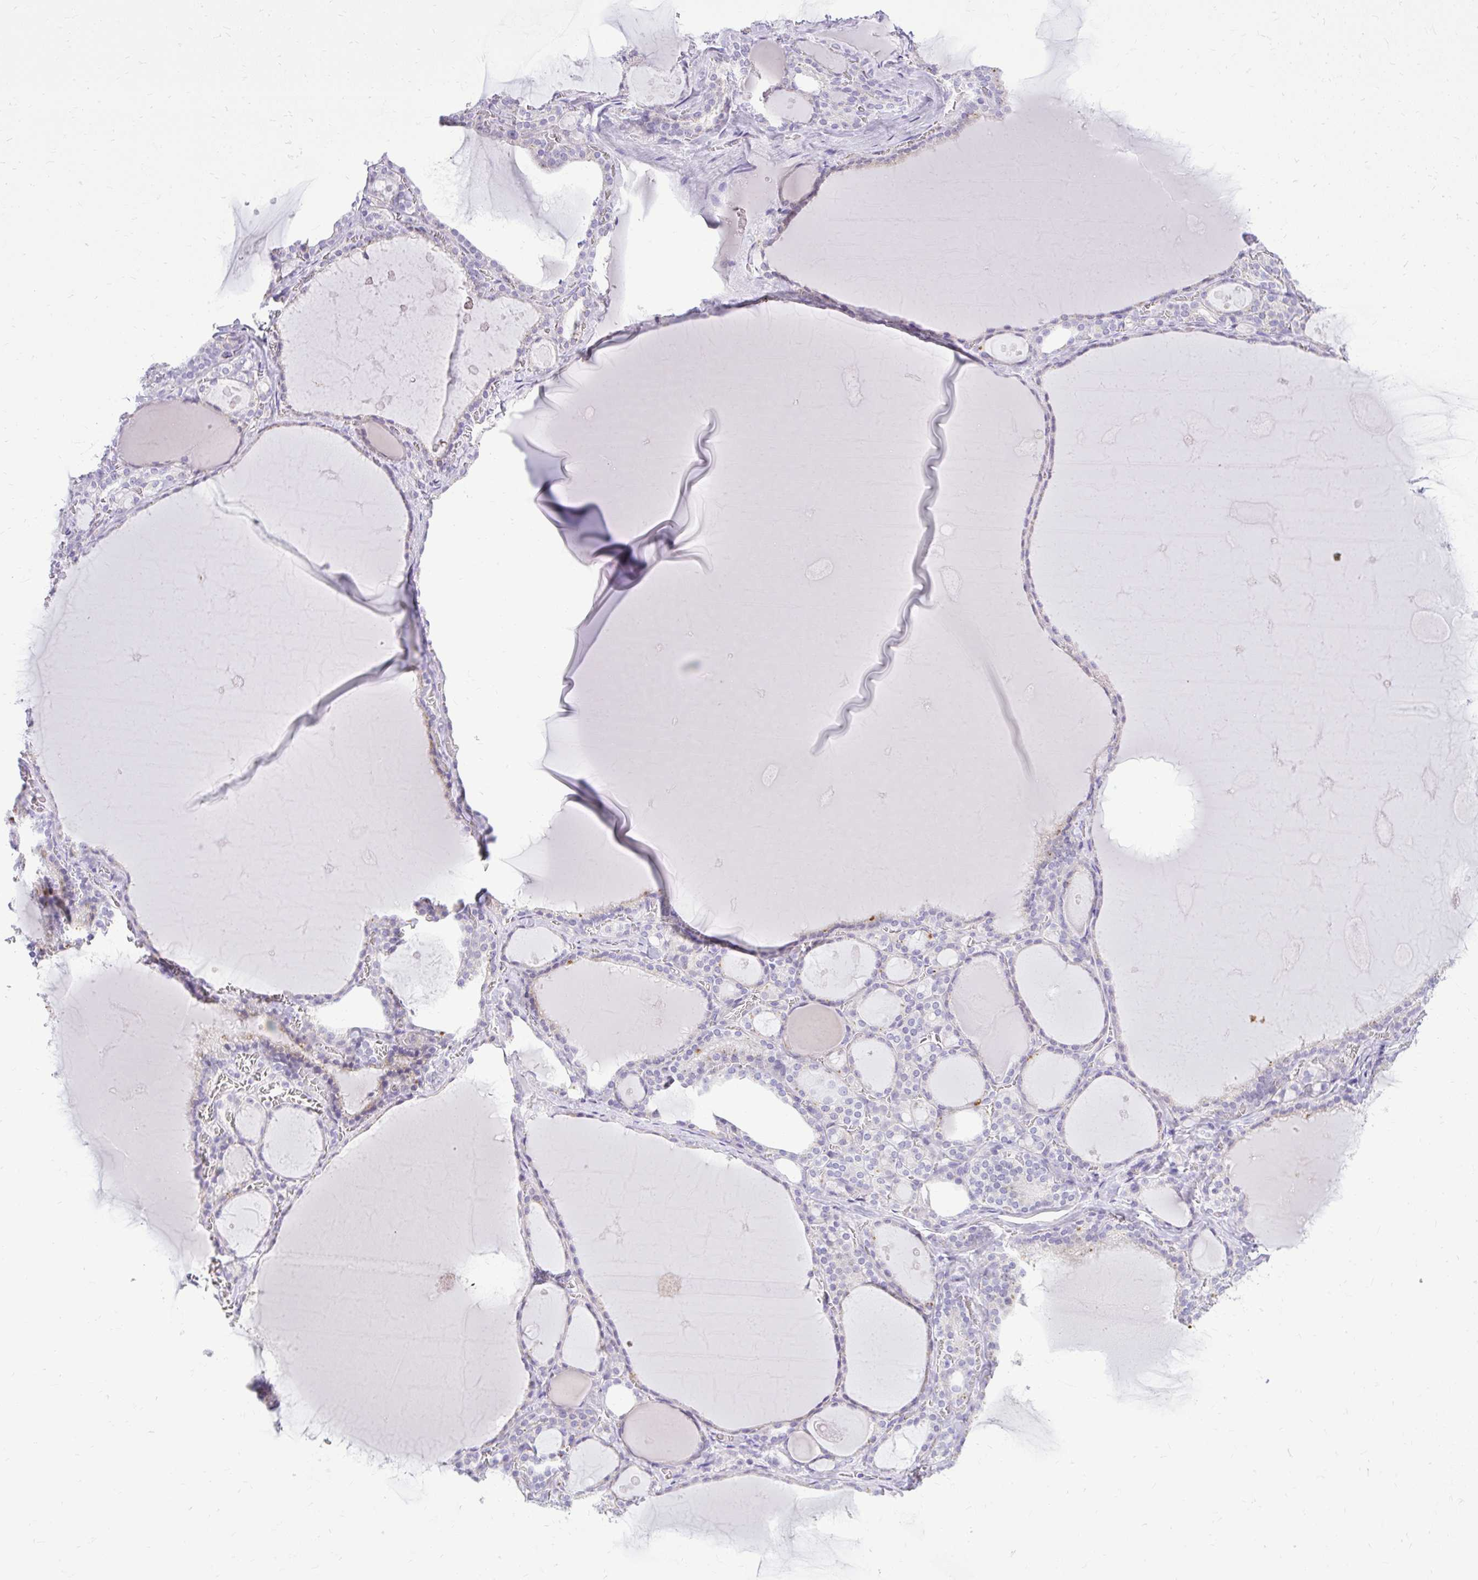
{"staining": {"intensity": "negative", "quantity": "none", "location": "none"}, "tissue": "thyroid gland", "cell_type": "Glandular cells", "image_type": "normal", "snomed": [{"axis": "morphology", "description": "Normal tissue, NOS"}, {"axis": "topography", "description": "Thyroid gland"}], "caption": "Immunohistochemical staining of unremarkable human thyroid gland shows no significant expression in glandular cells.", "gene": "PRAP1", "patient": {"sex": "male", "age": 56}}